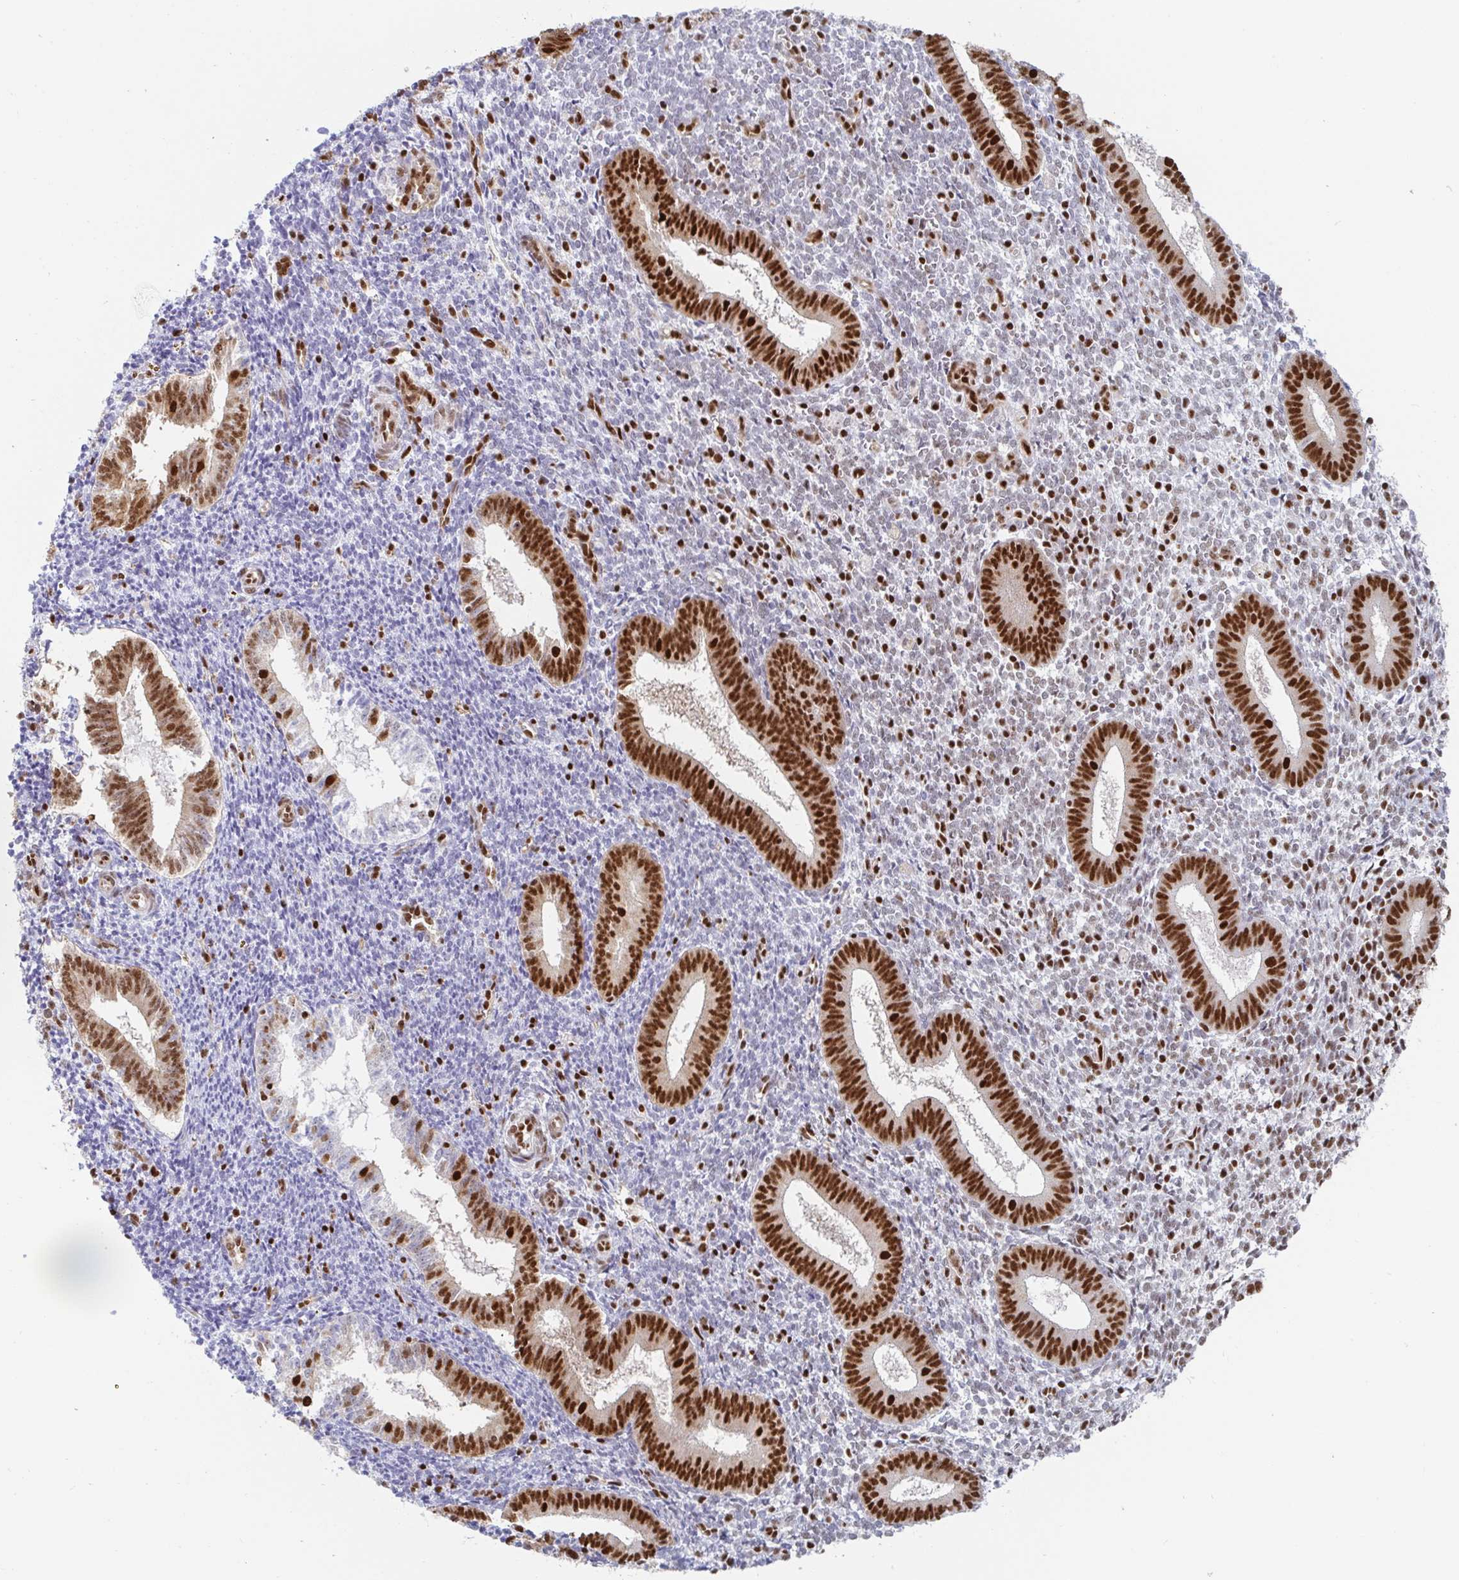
{"staining": {"intensity": "strong", "quantity": "25%-75%", "location": "nuclear"}, "tissue": "endometrium", "cell_type": "Cells in endometrial stroma", "image_type": "normal", "snomed": [{"axis": "morphology", "description": "Normal tissue, NOS"}, {"axis": "topography", "description": "Endometrium"}], "caption": "High-power microscopy captured an immunohistochemistry (IHC) photomicrograph of unremarkable endometrium, revealing strong nuclear expression in approximately 25%-75% of cells in endometrial stroma.", "gene": "EWSR1", "patient": {"sex": "female", "age": 25}}